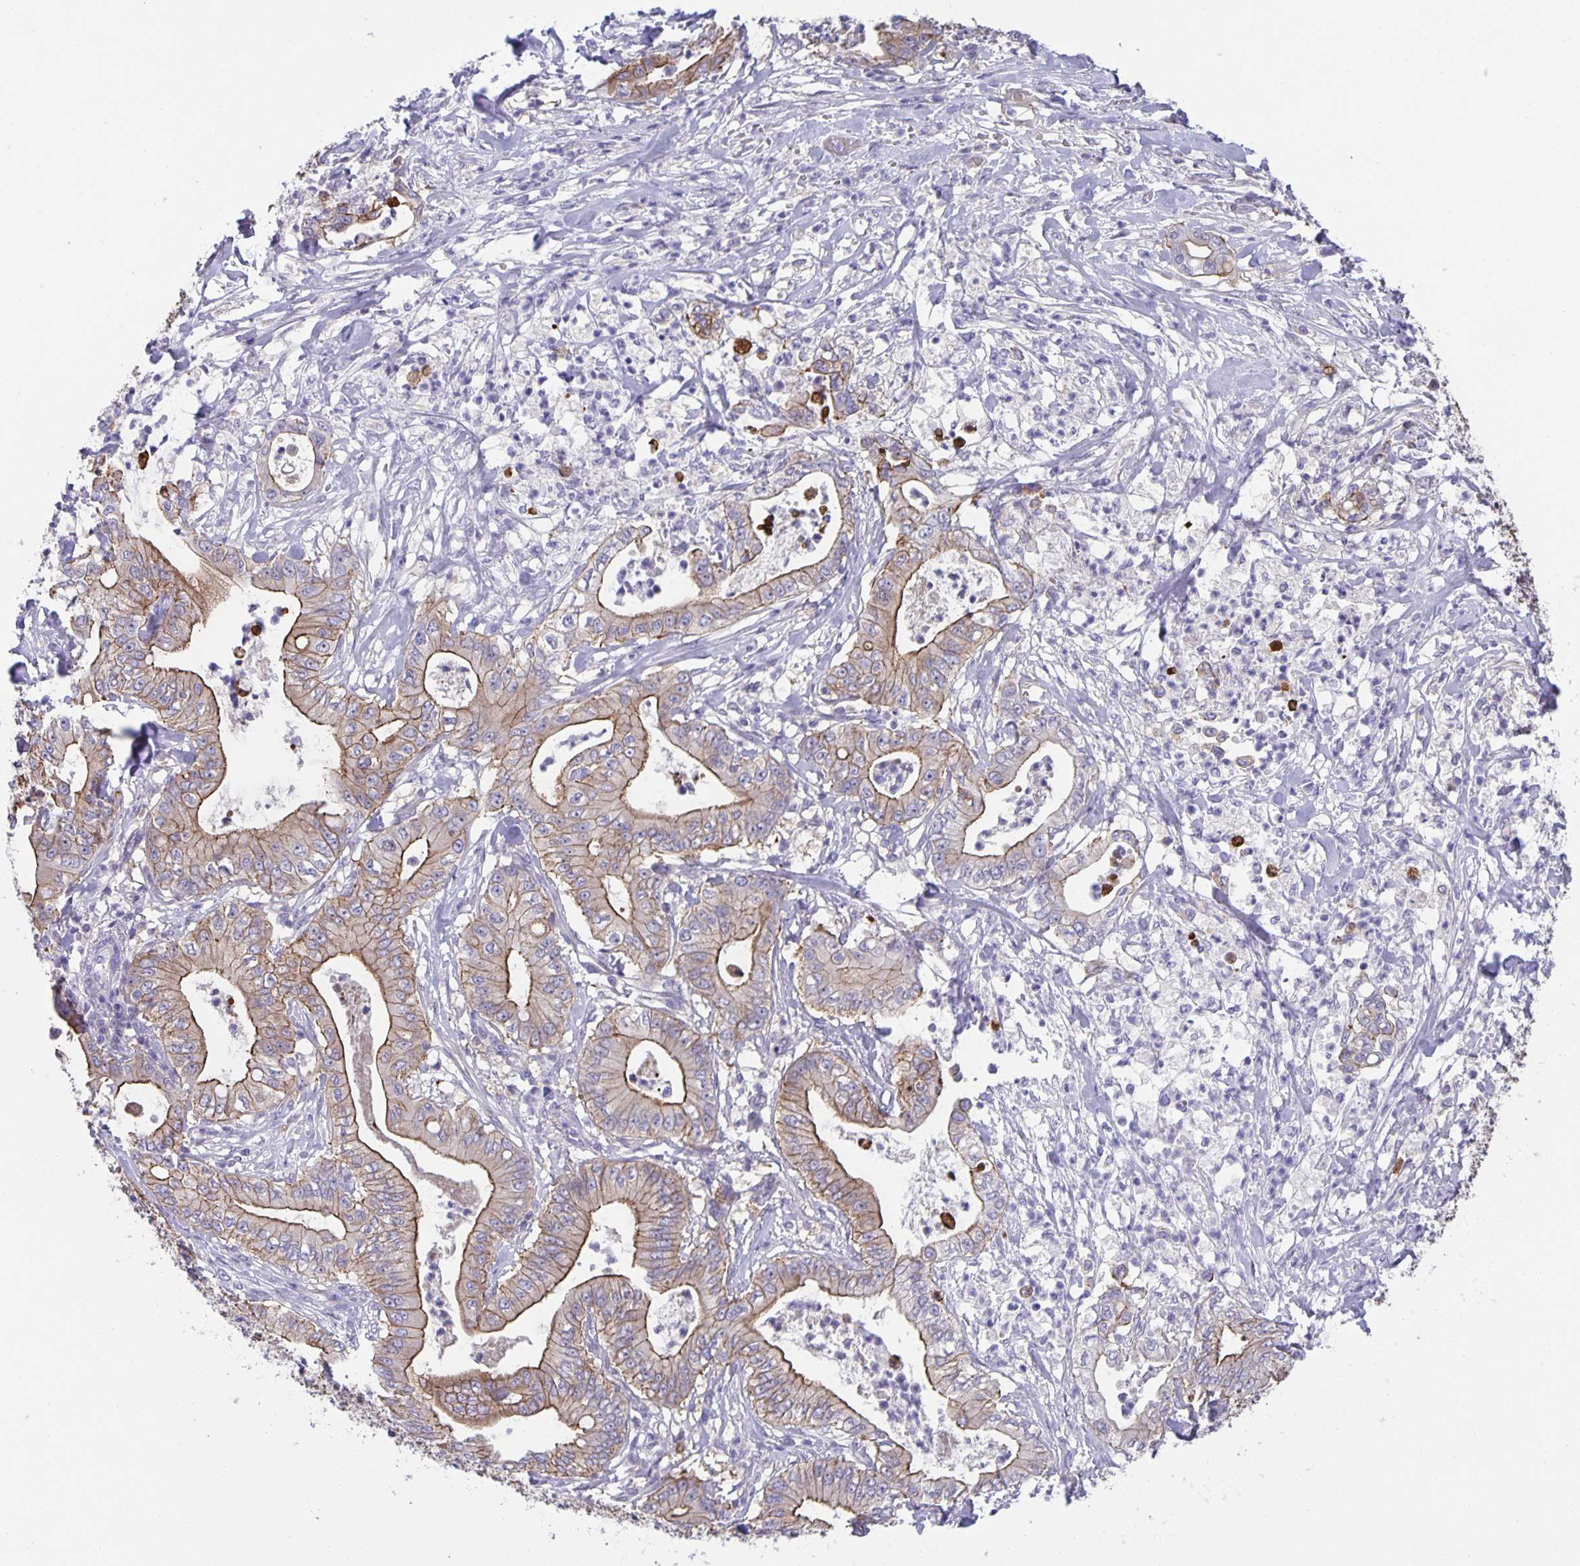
{"staining": {"intensity": "moderate", "quantity": ">75%", "location": "cytoplasmic/membranous"}, "tissue": "pancreatic cancer", "cell_type": "Tumor cells", "image_type": "cancer", "snomed": [{"axis": "morphology", "description": "Adenocarcinoma, NOS"}, {"axis": "topography", "description": "Pancreas"}], "caption": "Brown immunohistochemical staining in pancreatic cancer (adenocarcinoma) reveals moderate cytoplasmic/membranous positivity in about >75% of tumor cells.", "gene": "PTPN3", "patient": {"sex": "male", "age": 71}}